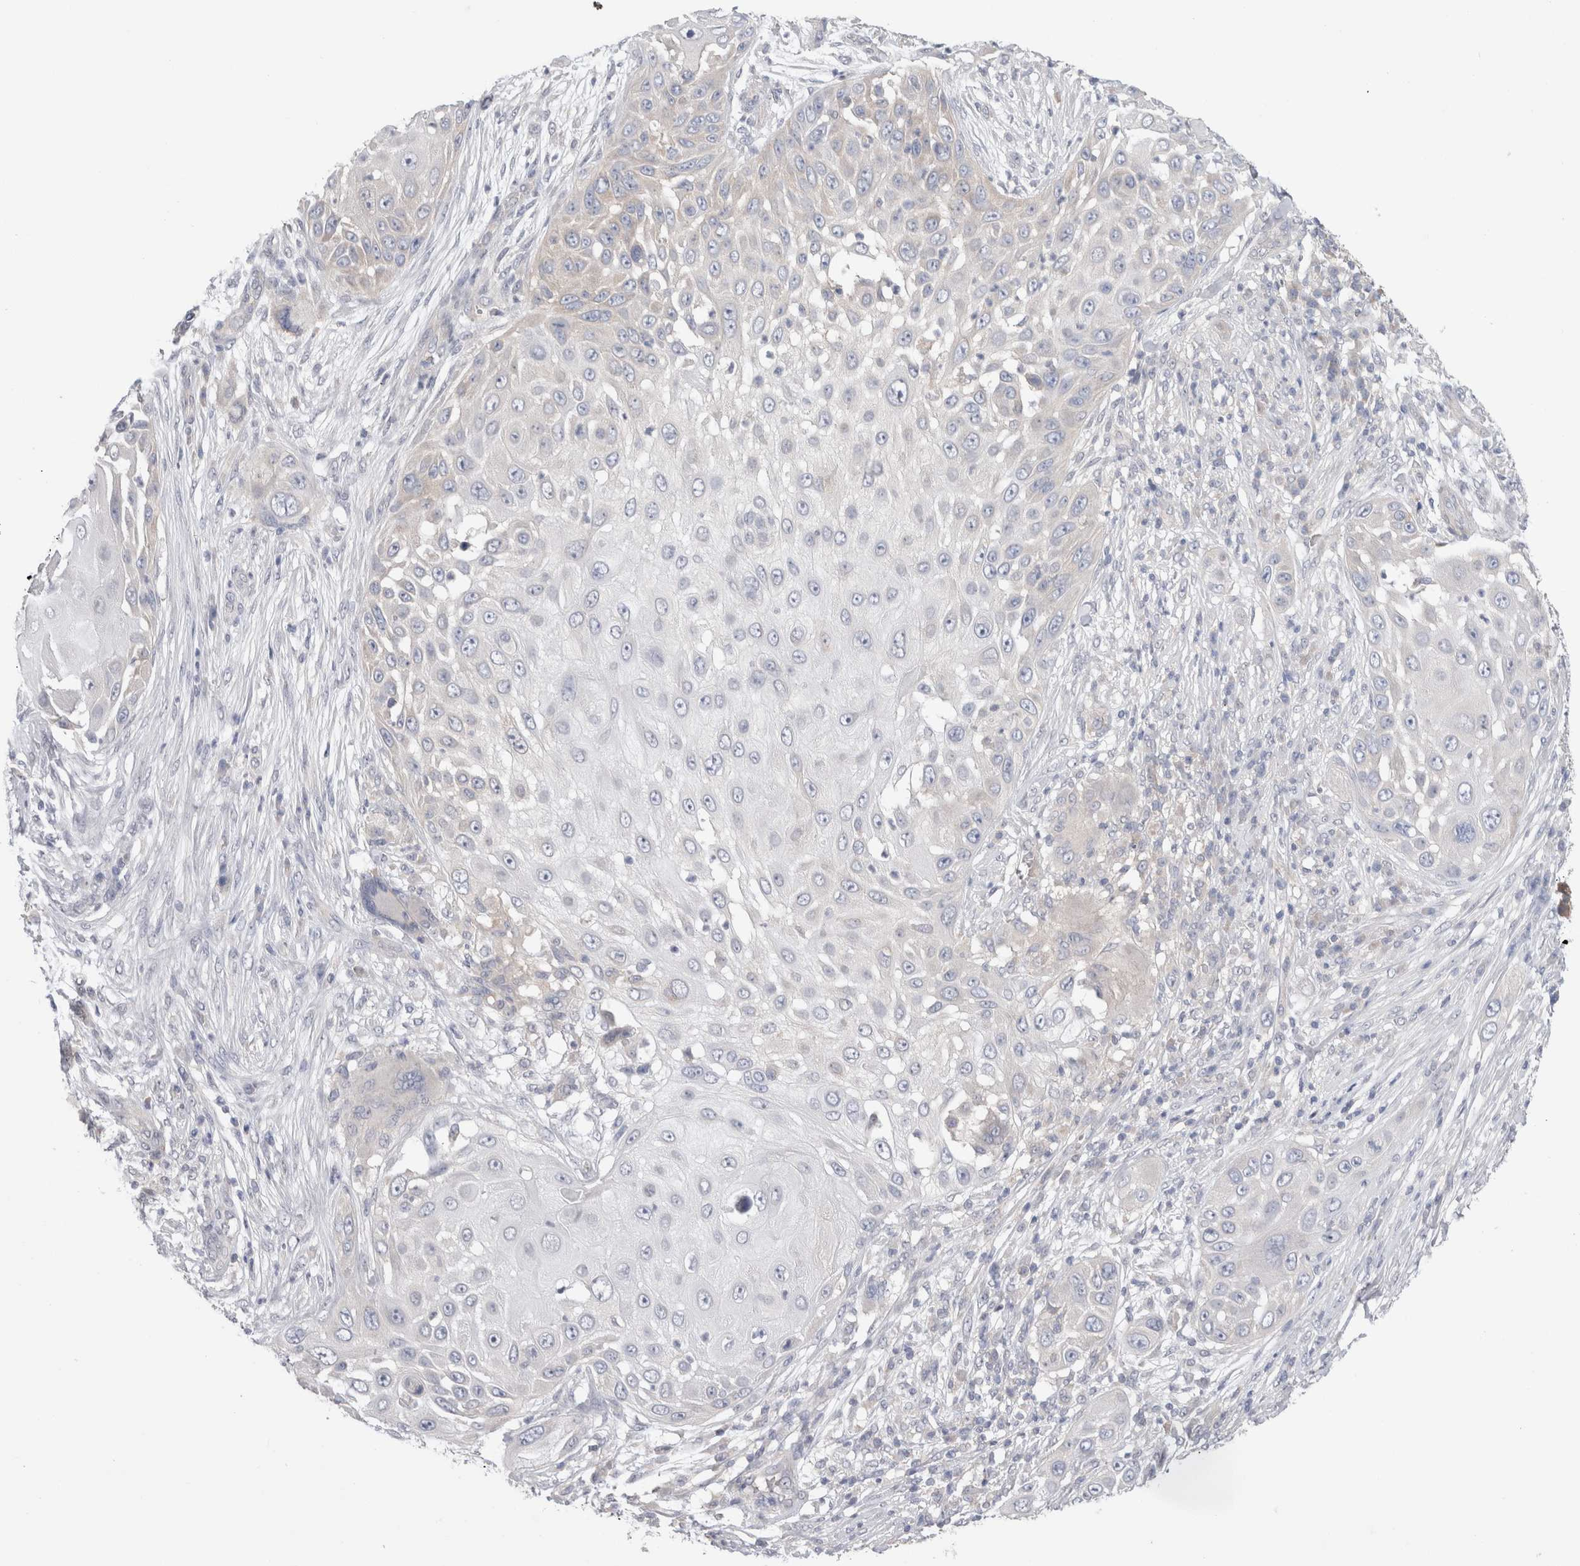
{"staining": {"intensity": "negative", "quantity": "none", "location": "none"}, "tissue": "skin cancer", "cell_type": "Tumor cells", "image_type": "cancer", "snomed": [{"axis": "morphology", "description": "Squamous cell carcinoma, NOS"}, {"axis": "topography", "description": "Skin"}], "caption": "Tumor cells show no significant protein staining in skin squamous cell carcinoma.", "gene": "NDOR1", "patient": {"sex": "female", "age": 44}}